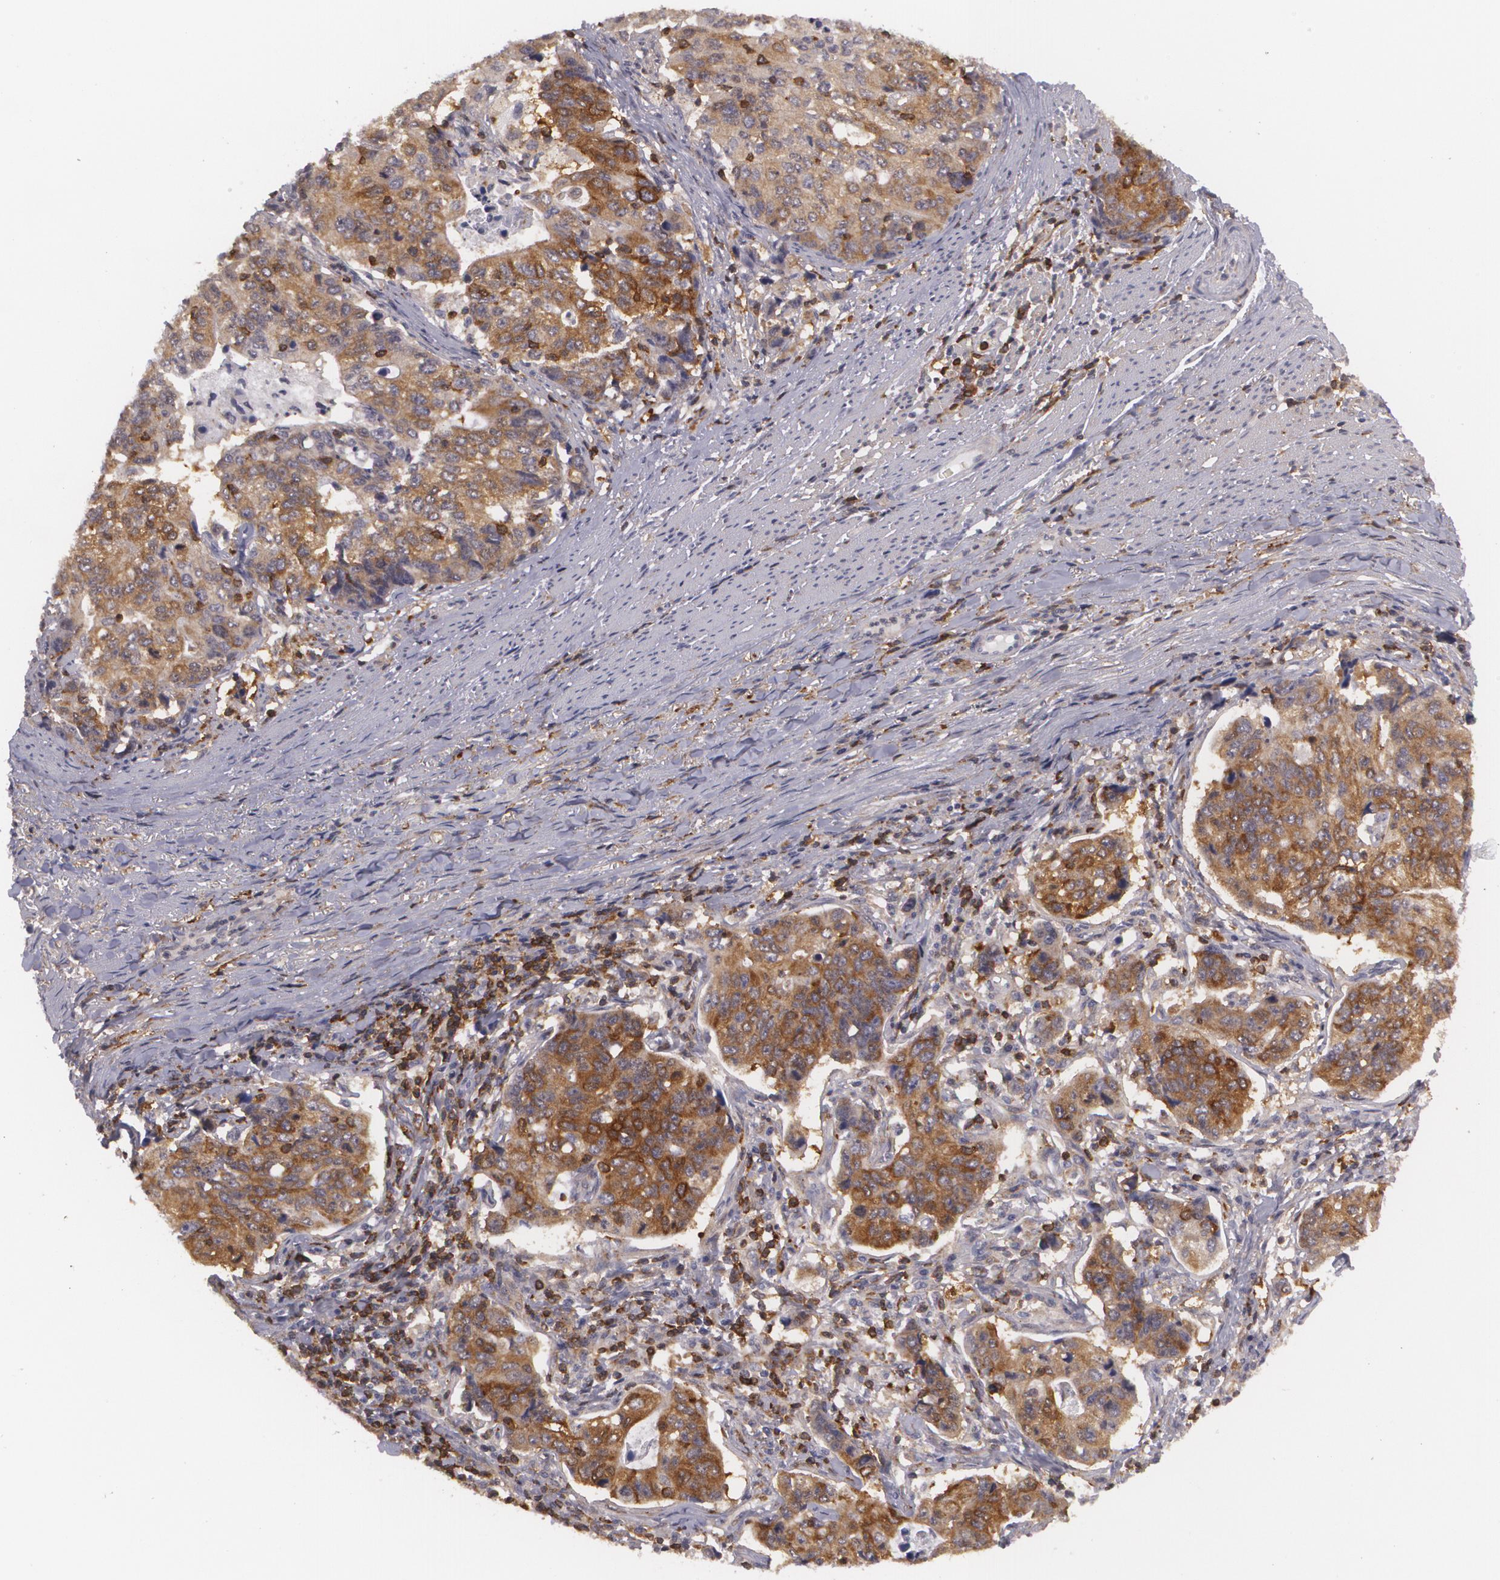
{"staining": {"intensity": "strong", "quantity": ">75%", "location": "cytoplasmic/membranous"}, "tissue": "stomach cancer", "cell_type": "Tumor cells", "image_type": "cancer", "snomed": [{"axis": "morphology", "description": "Adenocarcinoma, NOS"}, {"axis": "topography", "description": "Esophagus"}, {"axis": "topography", "description": "Stomach"}], "caption": "High-magnification brightfield microscopy of stomach cancer (adenocarcinoma) stained with DAB (3,3'-diaminobenzidine) (brown) and counterstained with hematoxylin (blue). tumor cells exhibit strong cytoplasmic/membranous expression is identified in approximately>75% of cells.", "gene": "BIN1", "patient": {"sex": "male", "age": 74}}